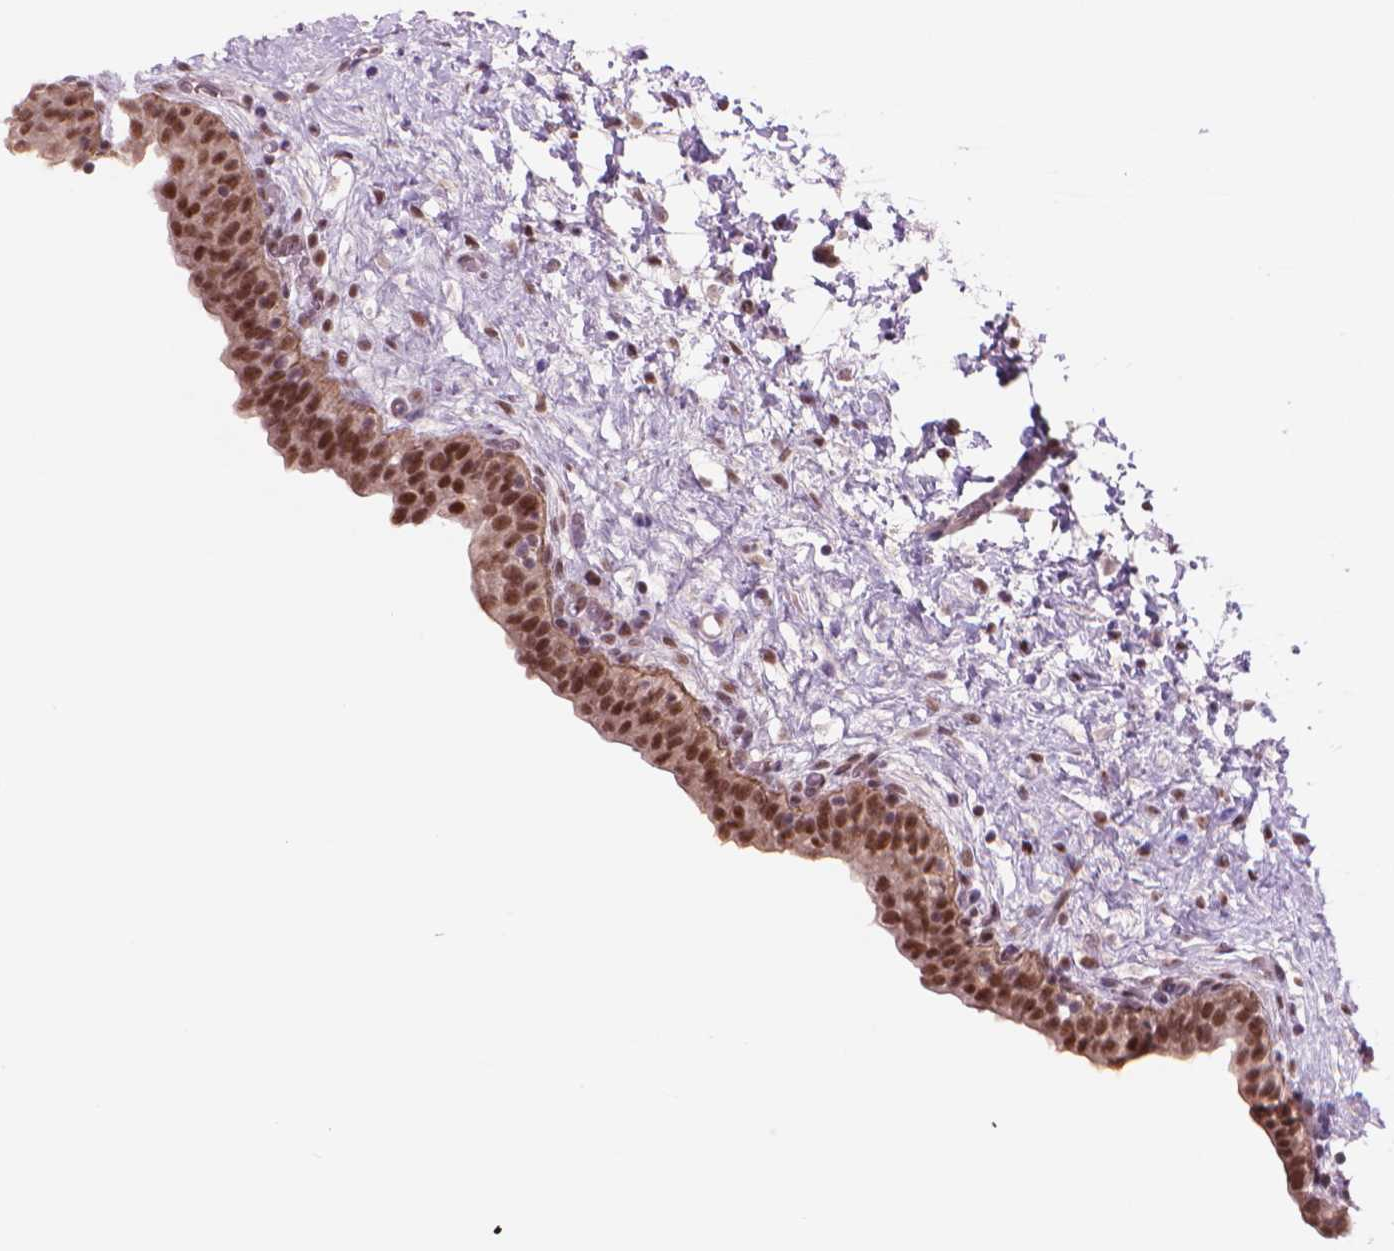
{"staining": {"intensity": "strong", "quantity": ">75%", "location": "nuclear"}, "tissue": "urinary bladder", "cell_type": "Urothelial cells", "image_type": "normal", "snomed": [{"axis": "morphology", "description": "Normal tissue, NOS"}, {"axis": "topography", "description": "Urinary bladder"}], "caption": "Human urinary bladder stained for a protein (brown) exhibits strong nuclear positive staining in about >75% of urothelial cells.", "gene": "POLR3D", "patient": {"sex": "male", "age": 69}}